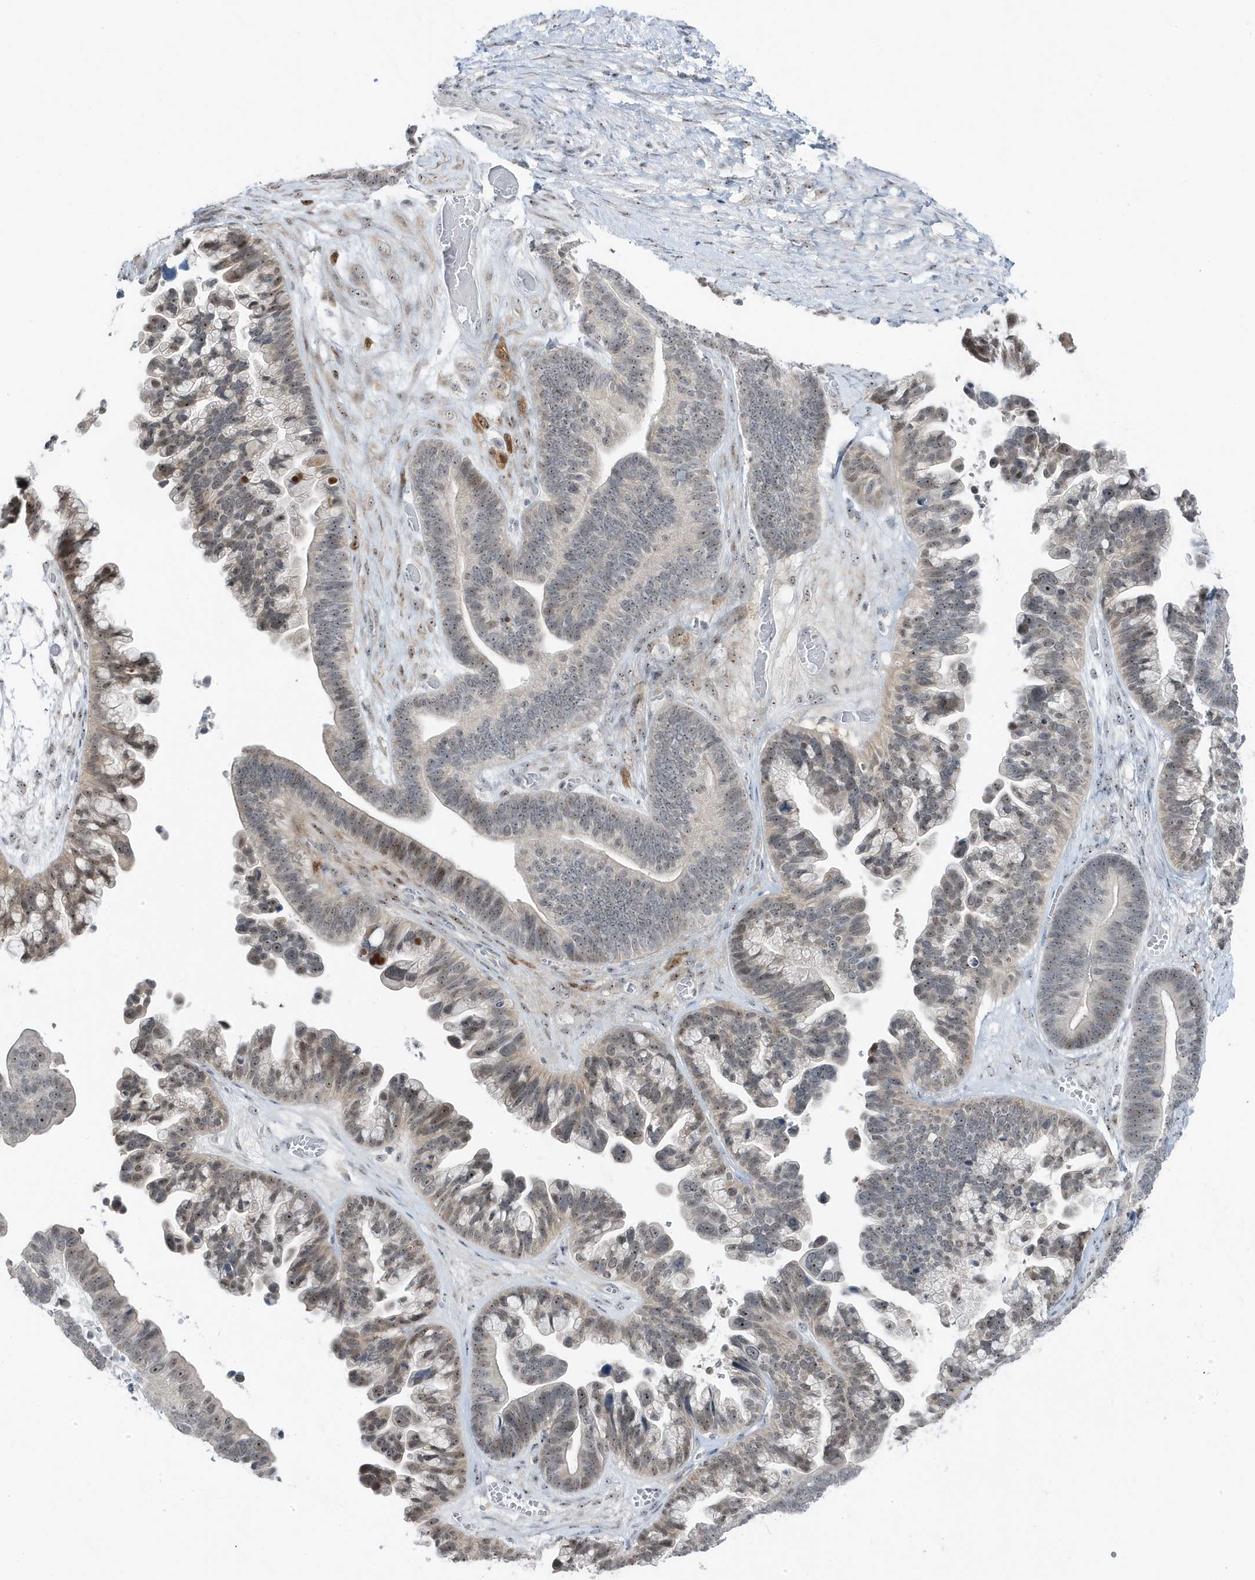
{"staining": {"intensity": "moderate", "quantity": "25%-75%", "location": "nuclear"}, "tissue": "ovarian cancer", "cell_type": "Tumor cells", "image_type": "cancer", "snomed": [{"axis": "morphology", "description": "Cystadenocarcinoma, serous, NOS"}, {"axis": "topography", "description": "Ovary"}], "caption": "This is an image of IHC staining of ovarian cancer (serous cystadenocarcinoma), which shows moderate positivity in the nuclear of tumor cells.", "gene": "TSEN15", "patient": {"sex": "female", "age": 56}}